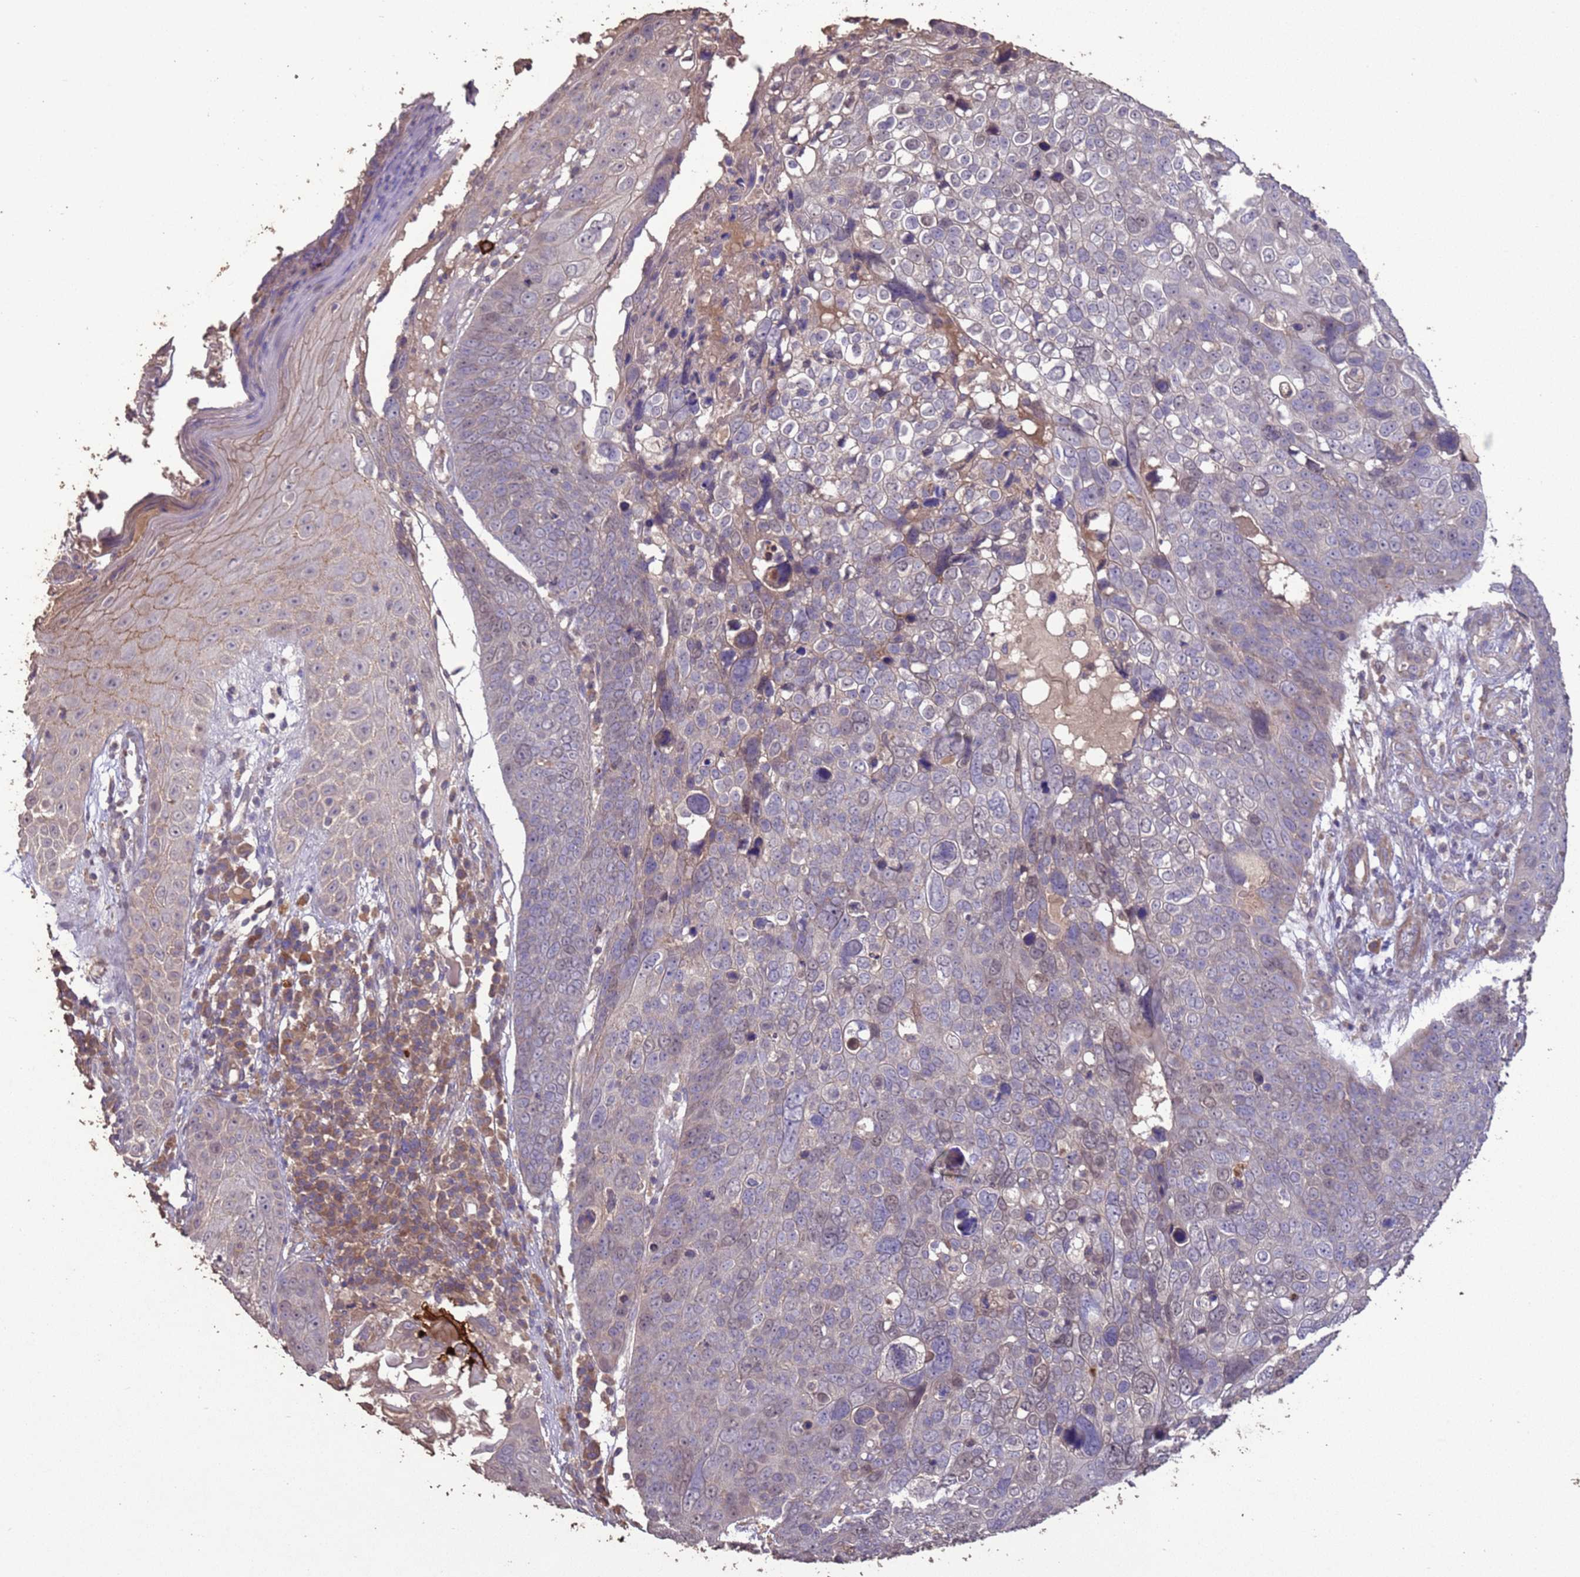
{"staining": {"intensity": "negative", "quantity": "none", "location": "none"}, "tissue": "skin cancer", "cell_type": "Tumor cells", "image_type": "cancer", "snomed": [{"axis": "morphology", "description": "Squamous cell carcinoma, NOS"}, {"axis": "topography", "description": "Skin"}], "caption": "Human skin cancer stained for a protein using immunohistochemistry (IHC) reveals no positivity in tumor cells.", "gene": "SLC9B2", "patient": {"sex": "male", "age": 71}}